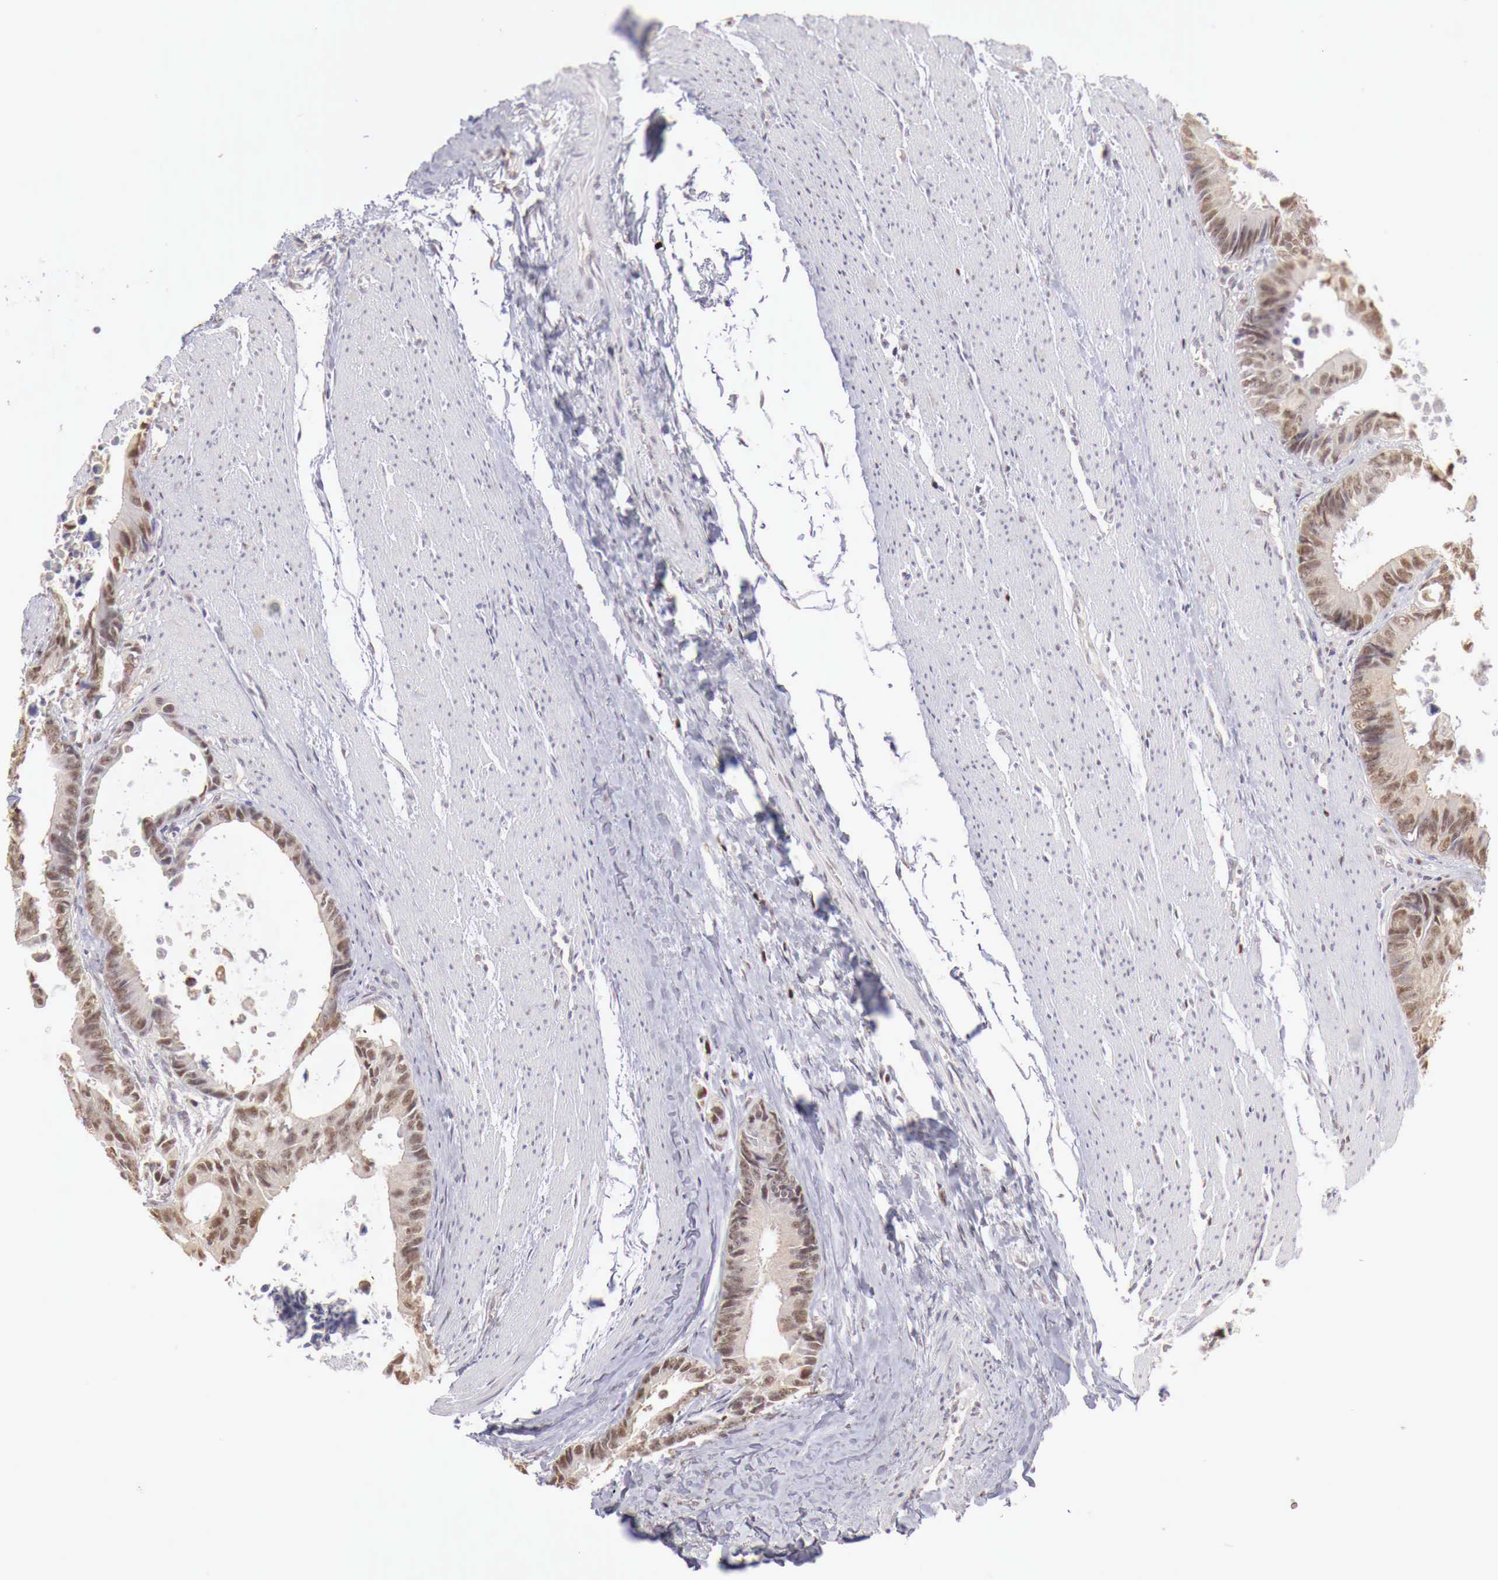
{"staining": {"intensity": "weak", "quantity": "25%-75%", "location": "nuclear"}, "tissue": "colorectal cancer", "cell_type": "Tumor cells", "image_type": "cancer", "snomed": [{"axis": "morphology", "description": "Adenocarcinoma, NOS"}, {"axis": "topography", "description": "Rectum"}], "caption": "Immunohistochemistry (IHC) image of colorectal cancer stained for a protein (brown), which reveals low levels of weak nuclear staining in approximately 25%-75% of tumor cells.", "gene": "UBA1", "patient": {"sex": "female", "age": 98}}